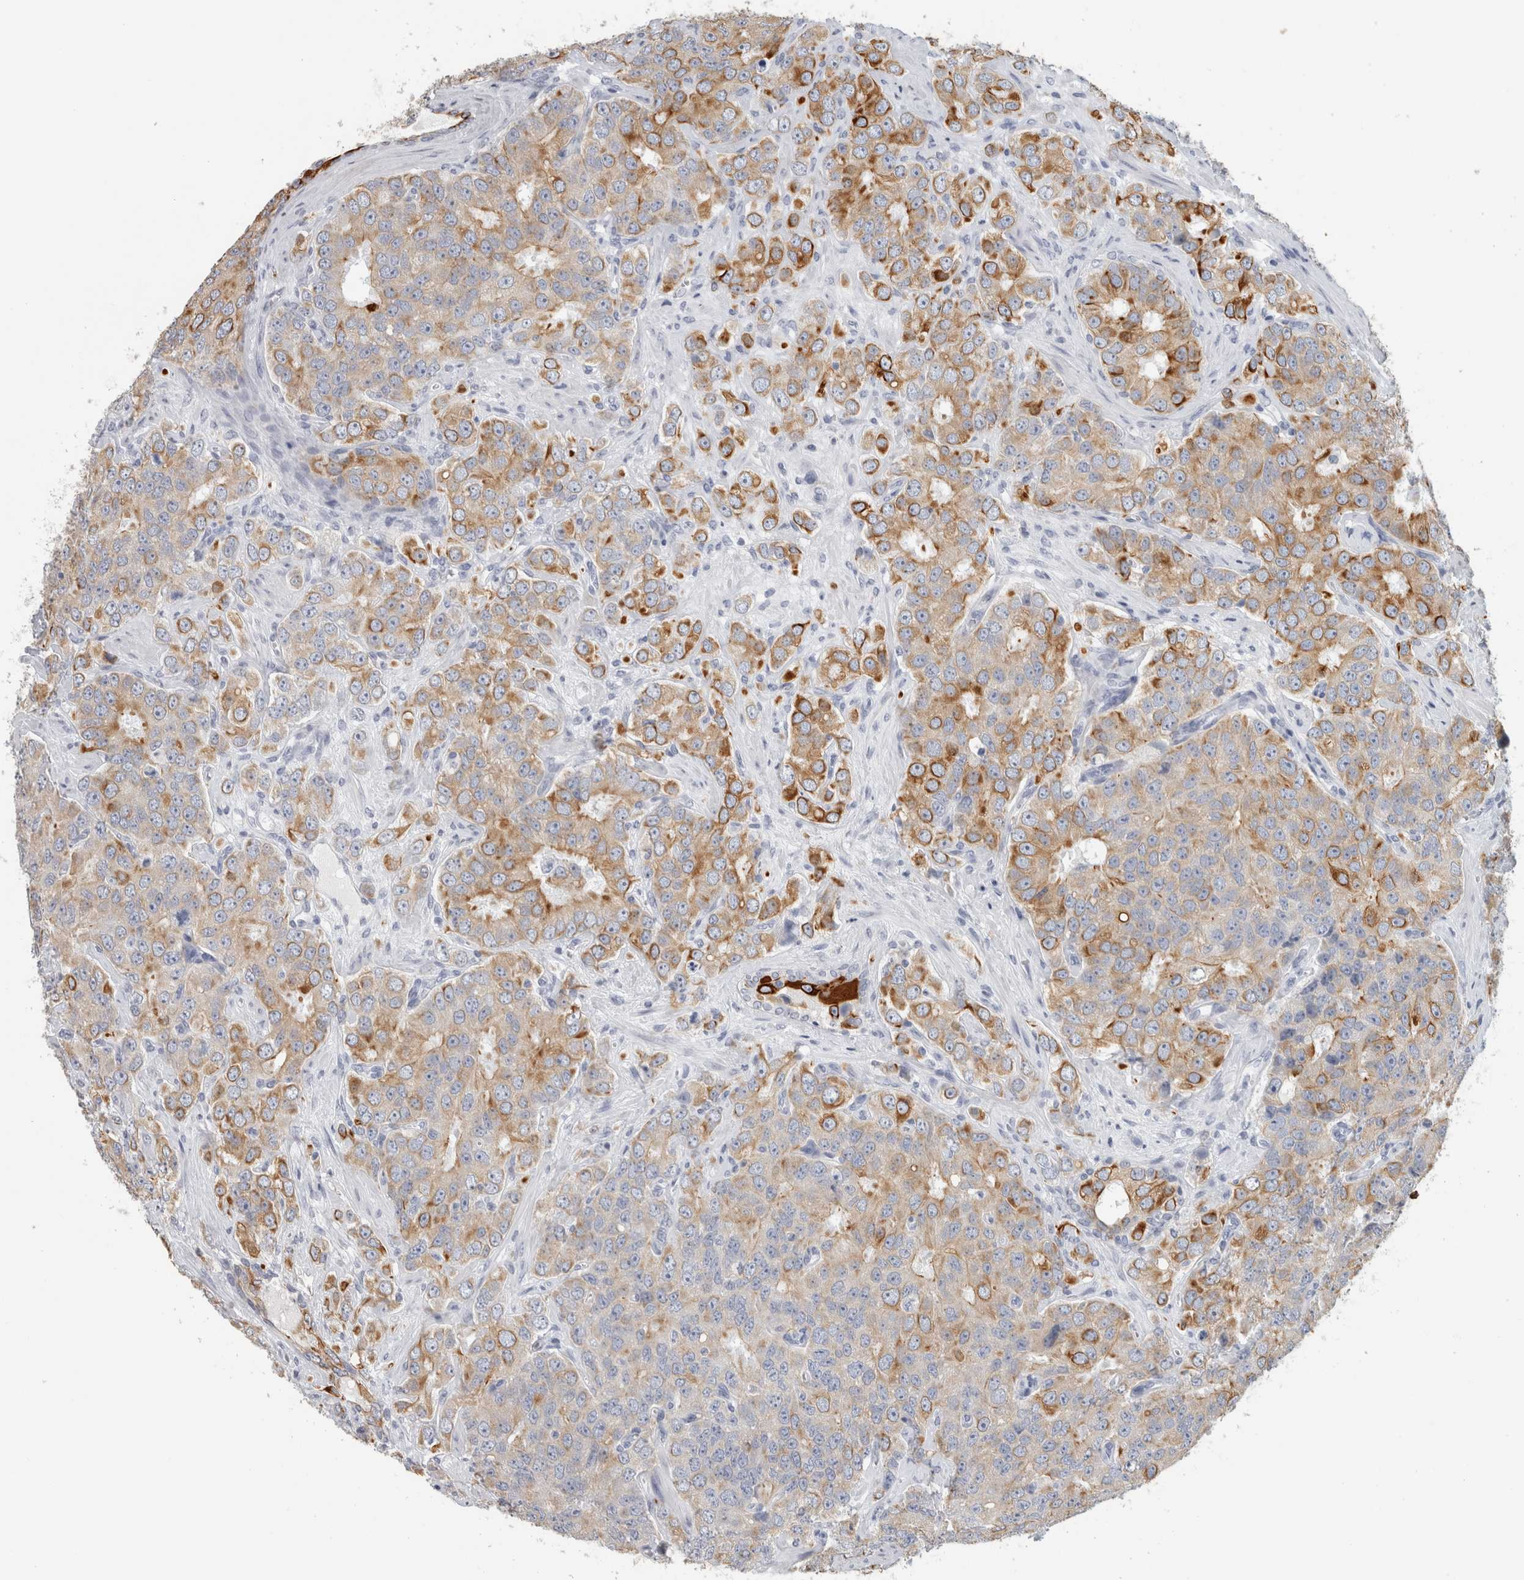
{"staining": {"intensity": "moderate", "quantity": ">75%", "location": "cytoplasmic/membranous"}, "tissue": "prostate cancer", "cell_type": "Tumor cells", "image_type": "cancer", "snomed": [{"axis": "morphology", "description": "Adenocarcinoma, High grade"}, {"axis": "topography", "description": "Prostate"}], "caption": "Protein staining of prostate high-grade adenocarcinoma tissue demonstrates moderate cytoplasmic/membranous expression in about >75% of tumor cells.", "gene": "SLC28A3", "patient": {"sex": "male", "age": 58}}